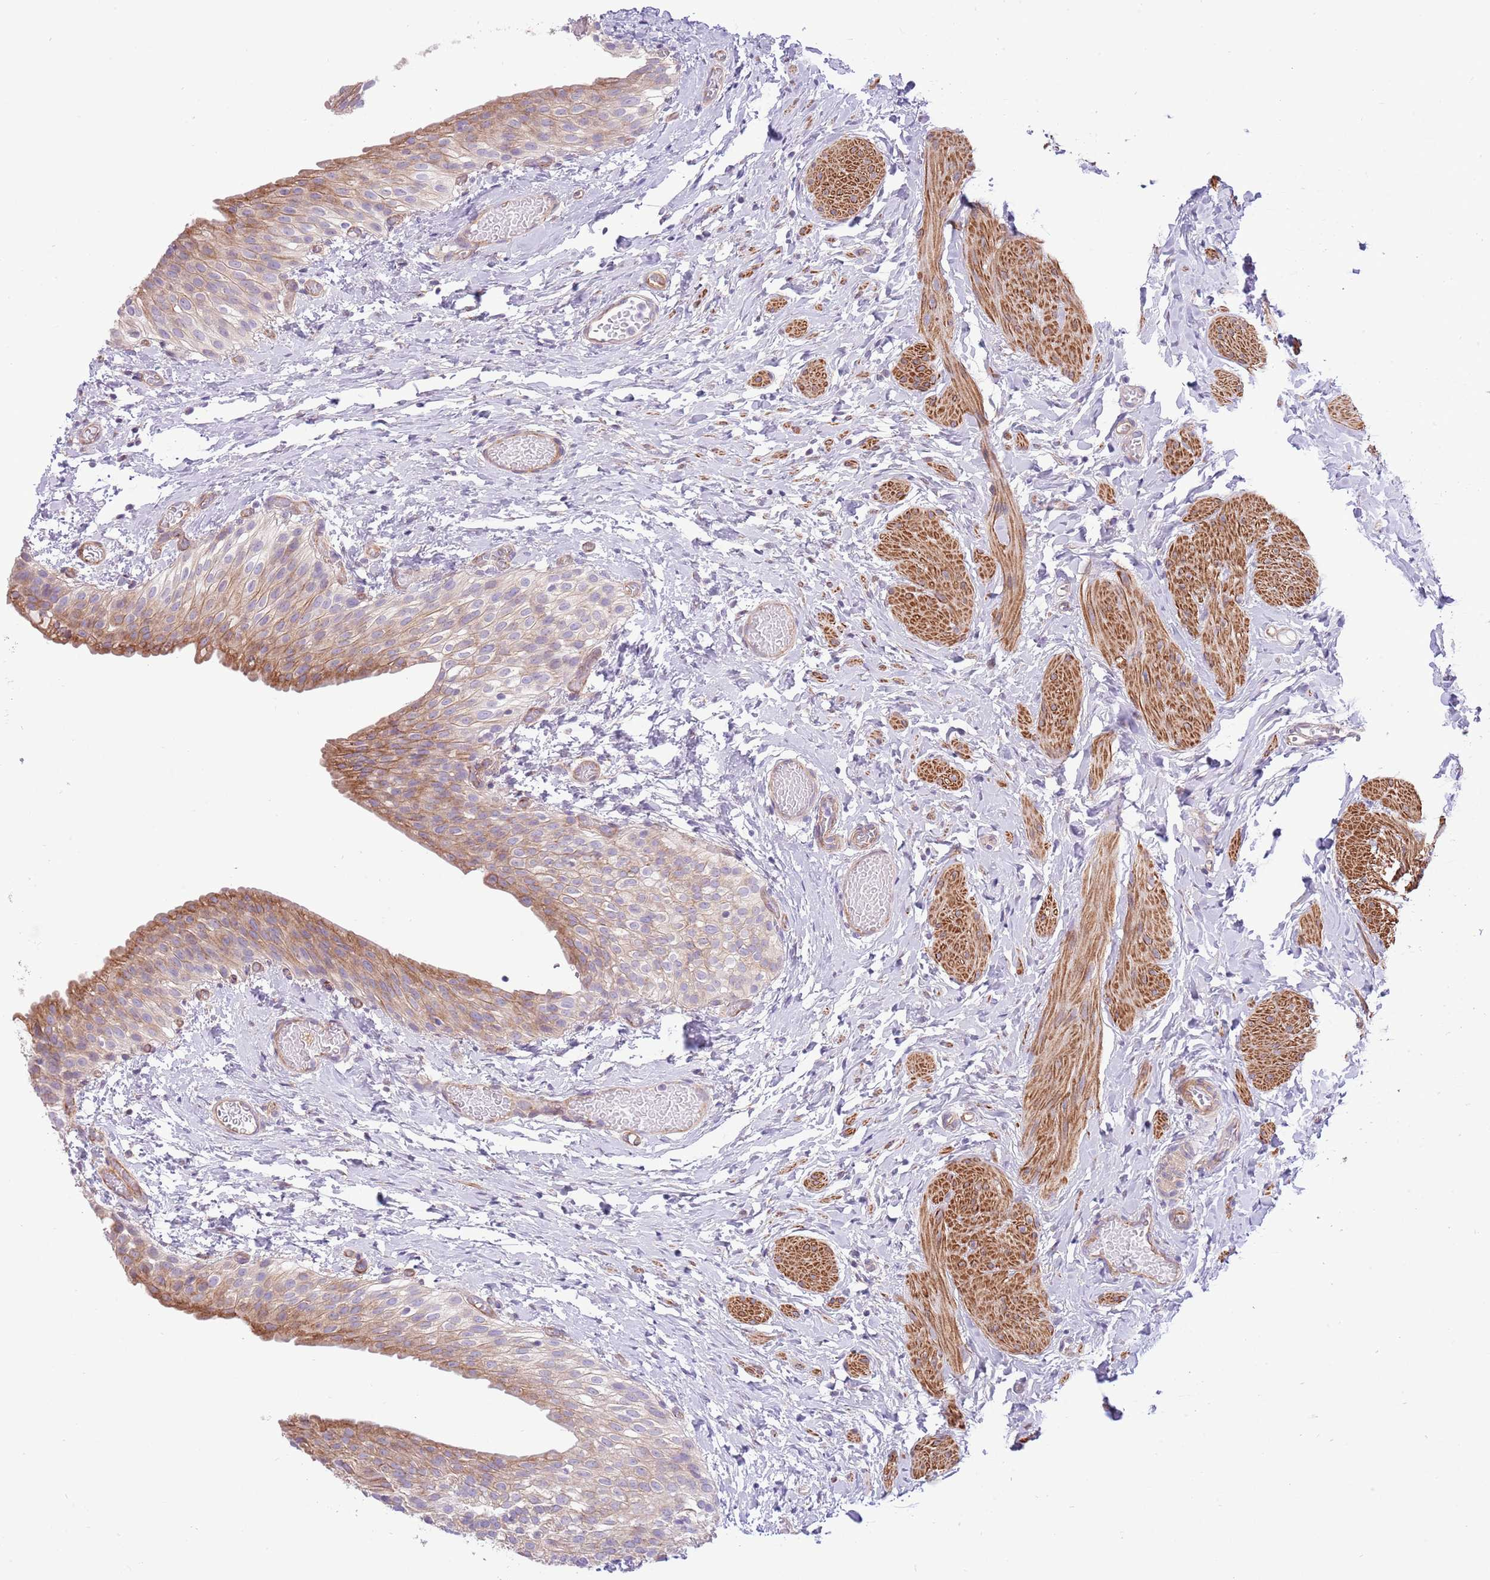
{"staining": {"intensity": "moderate", "quantity": "25%-75%", "location": "cytoplasmic/membranous"}, "tissue": "urinary bladder", "cell_type": "Urothelial cells", "image_type": "normal", "snomed": [{"axis": "morphology", "description": "Normal tissue, NOS"}, {"axis": "topography", "description": "Urinary bladder"}], "caption": "Moderate cytoplasmic/membranous expression is present in approximately 25%-75% of urothelial cells in unremarkable urinary bladder. (DAB IHC, brown staining for protein, blue staining for nuclei).", "gene": "ZC4H2", "patient": {"sex": "male", "age": 1}}